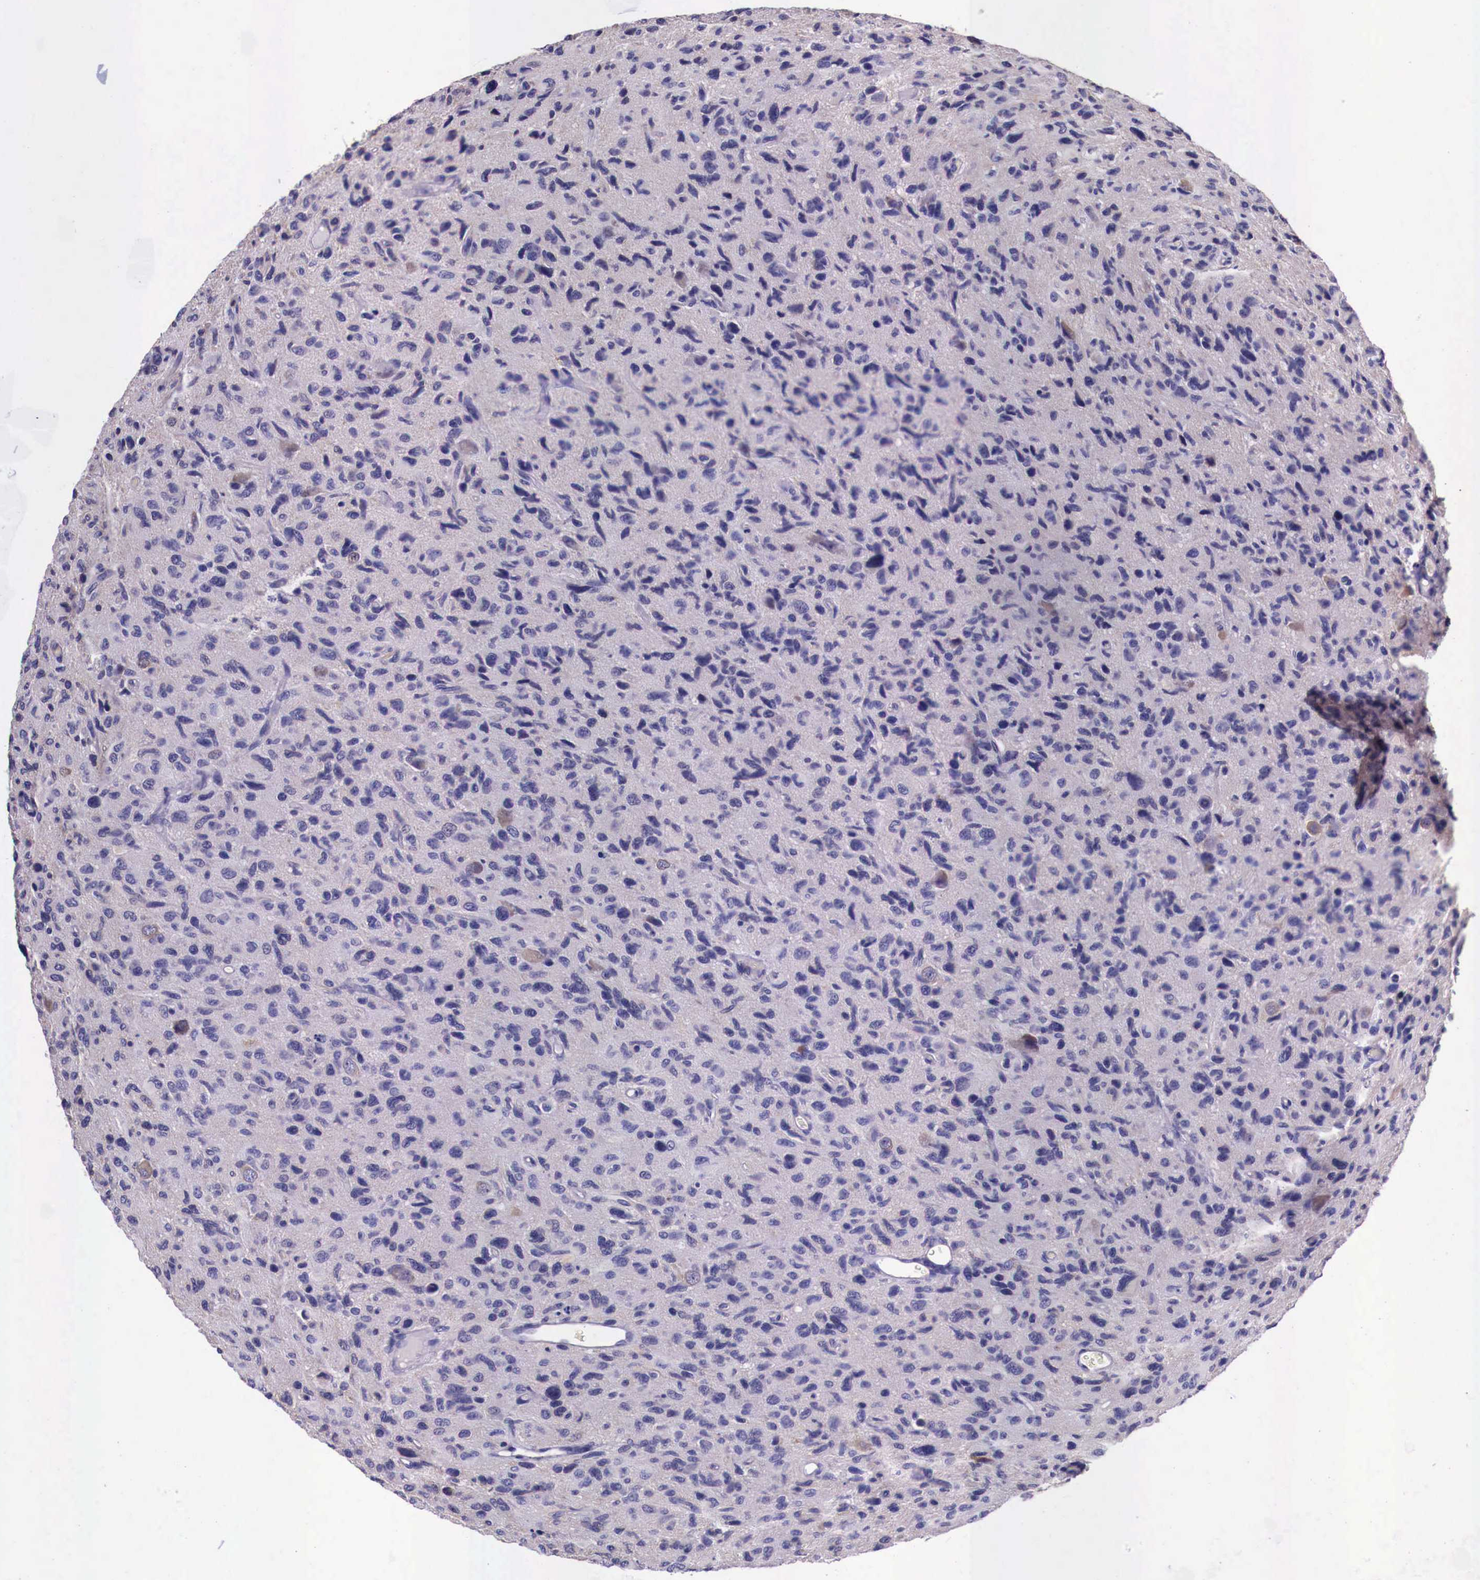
{"staining": {"intensity": "weak", "quantity": "<25%", "location": "cytoplasmic/membranous"}, "tissue": "glioma", "cell_type": "Tumor cells", "image_type": "cancer", "snomed": [{"axis": "morphology", "description": "Glioma, malignant, High grade"}, {"axis": "topography", "description": "Brain"}], "caption": "High magnification brightfield microscopy of high-grade glioma (malignant) stained with DAB (3,3'-diaminobenzidine) (brown) and counterstained with hematoxylin (blue): tumor cells show no significant expression. (Brightfield microscopy of DAB (3,3'-diaminobenzidine) IHC at high magnification).", "gene": "GRIPAP1", "patient": {"sex": "female", "age": 60}}